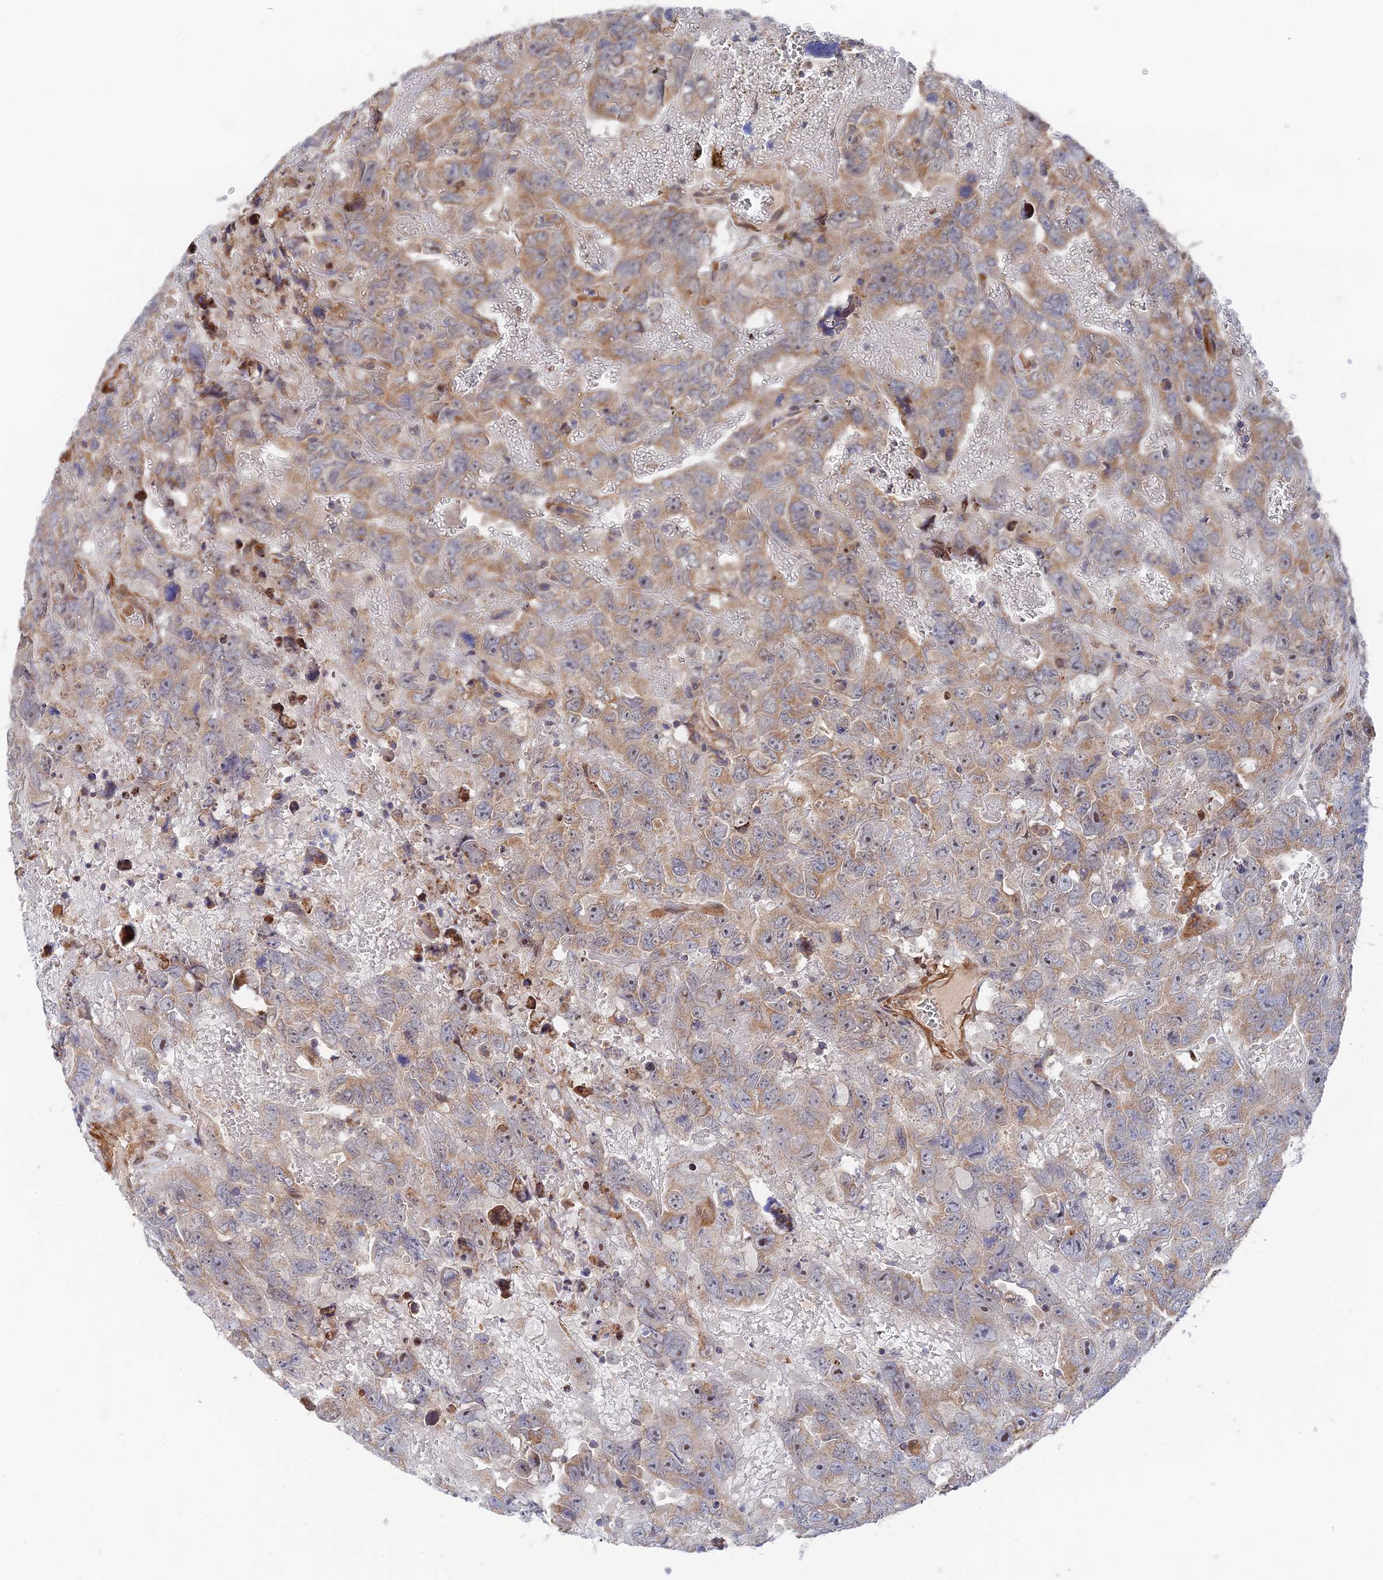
{"staining": {"intensity": "moderate", "quantity": ">75%", "location": "cytoplasmic/membranous"}, "tissue": "testis cancer", "cell_type": "Tumor cells", "image_type": "cancer", "snomed": [{"axis": "morphology", "description": "Carcinoma, Embryonal, NOS"}, {"axis": "topography", "description": "Testis"}], "caption": "Embryonal carcinoma (testis) was stained to show a protein in brown. There is medium levels of moderate cytoplasmic/membranous positivity in approximately >75% of tumor cells.", "gene": "ZNF320", "patient": {"sex": "male", "age": 45}}